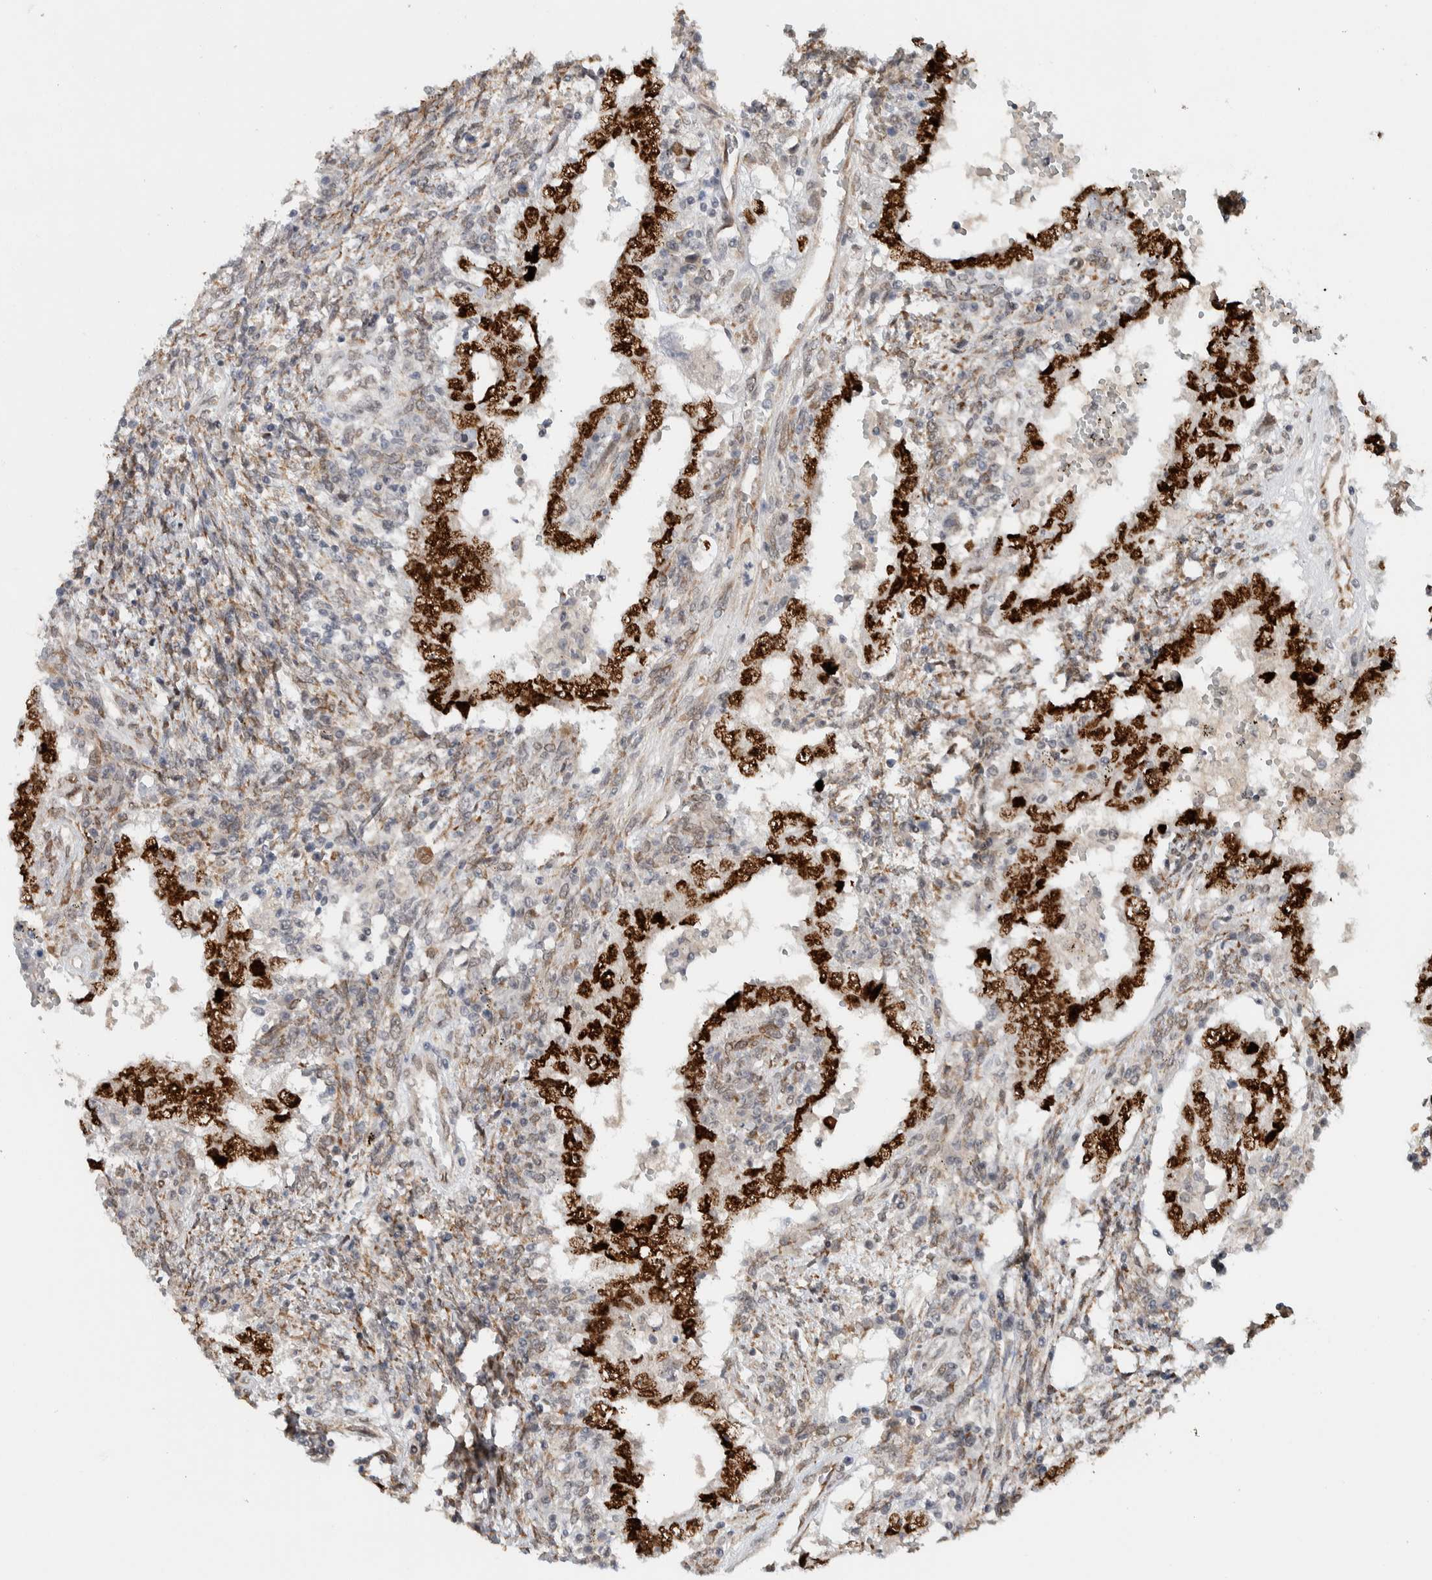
{"staining": {"intensity": "strong", "quantity": ">75%", "location": "cytoplasmic/membranous,nuclear"}, "tissue": "testis cancer", "cell_type": "Tumor cells", "image_type": "cancer", "snomed": [{"axis": "morphology", "description": "Carcinoma, Embryonal, NOS"}, {"axis": "topography", "description": "Testis"}], "caption": "Embryonal carcinoma (testis) stained with DAB immunohistochemistry exhibits high levels of strong cytoplasmic/membranous and nuclear expression in about >75% of tumor cells.", "gene": "TNRC18", "patient": {"sex": "male", "age": 26}}